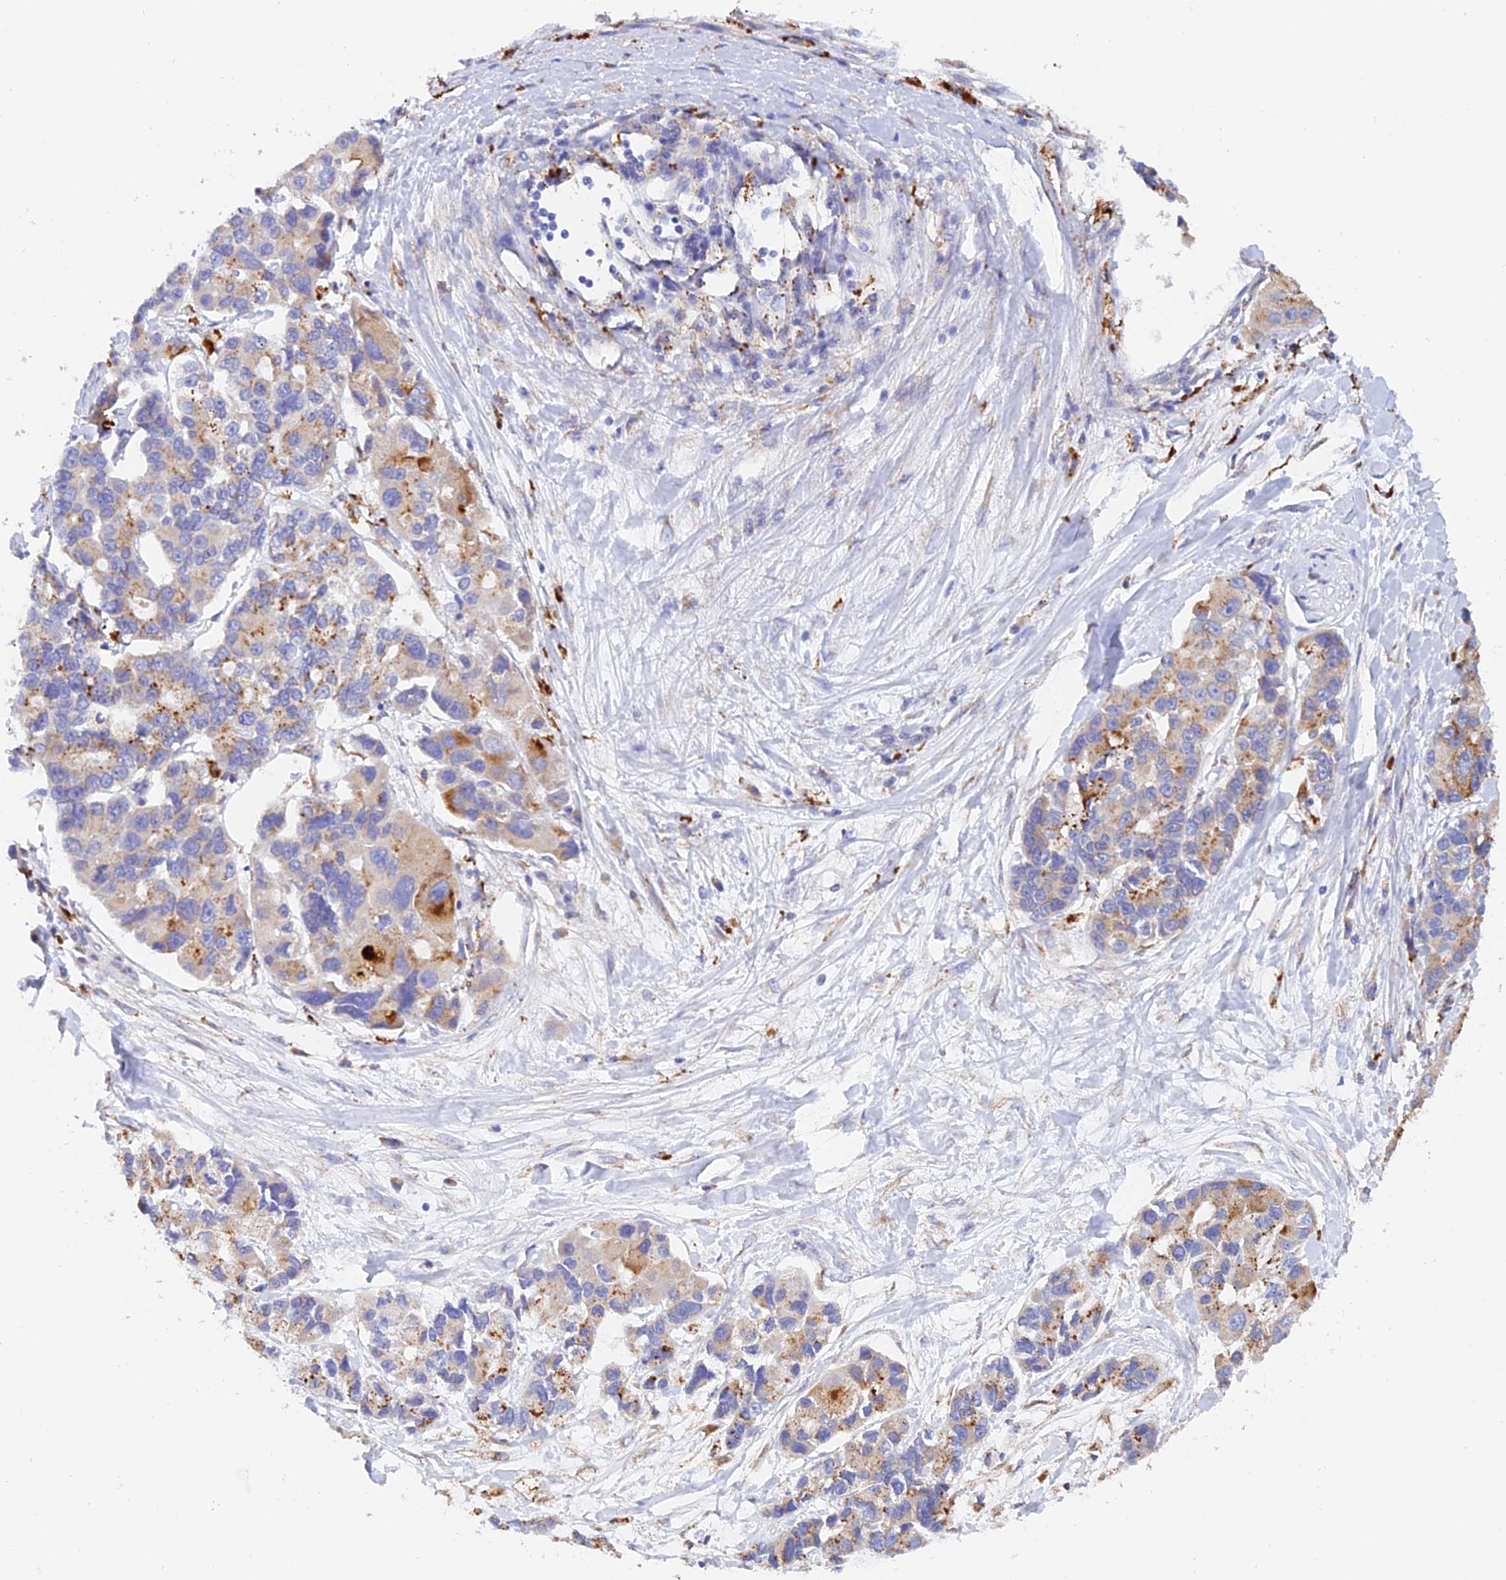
{"staining": {"intensity": "strong", "quantity": "<25%", "location": "cytoplasmic/membranous"}, "tissue": "lung cancer", "cell_type": "Tumor cells", "image_type": "cancer", "snomed": [{"axis": "morphology", "description": "Adenocarcinoma, NOS"}, {"axis": "topography", "description": "Lung"}], "caption": "Brown immunohistochemical staining in lung cancer demonstrates strong cytoplasmic/membranous positivity in about <25% of tumor cells.", "gene": "VKORC1", "patient": {"sex": "female", "age": 54}}